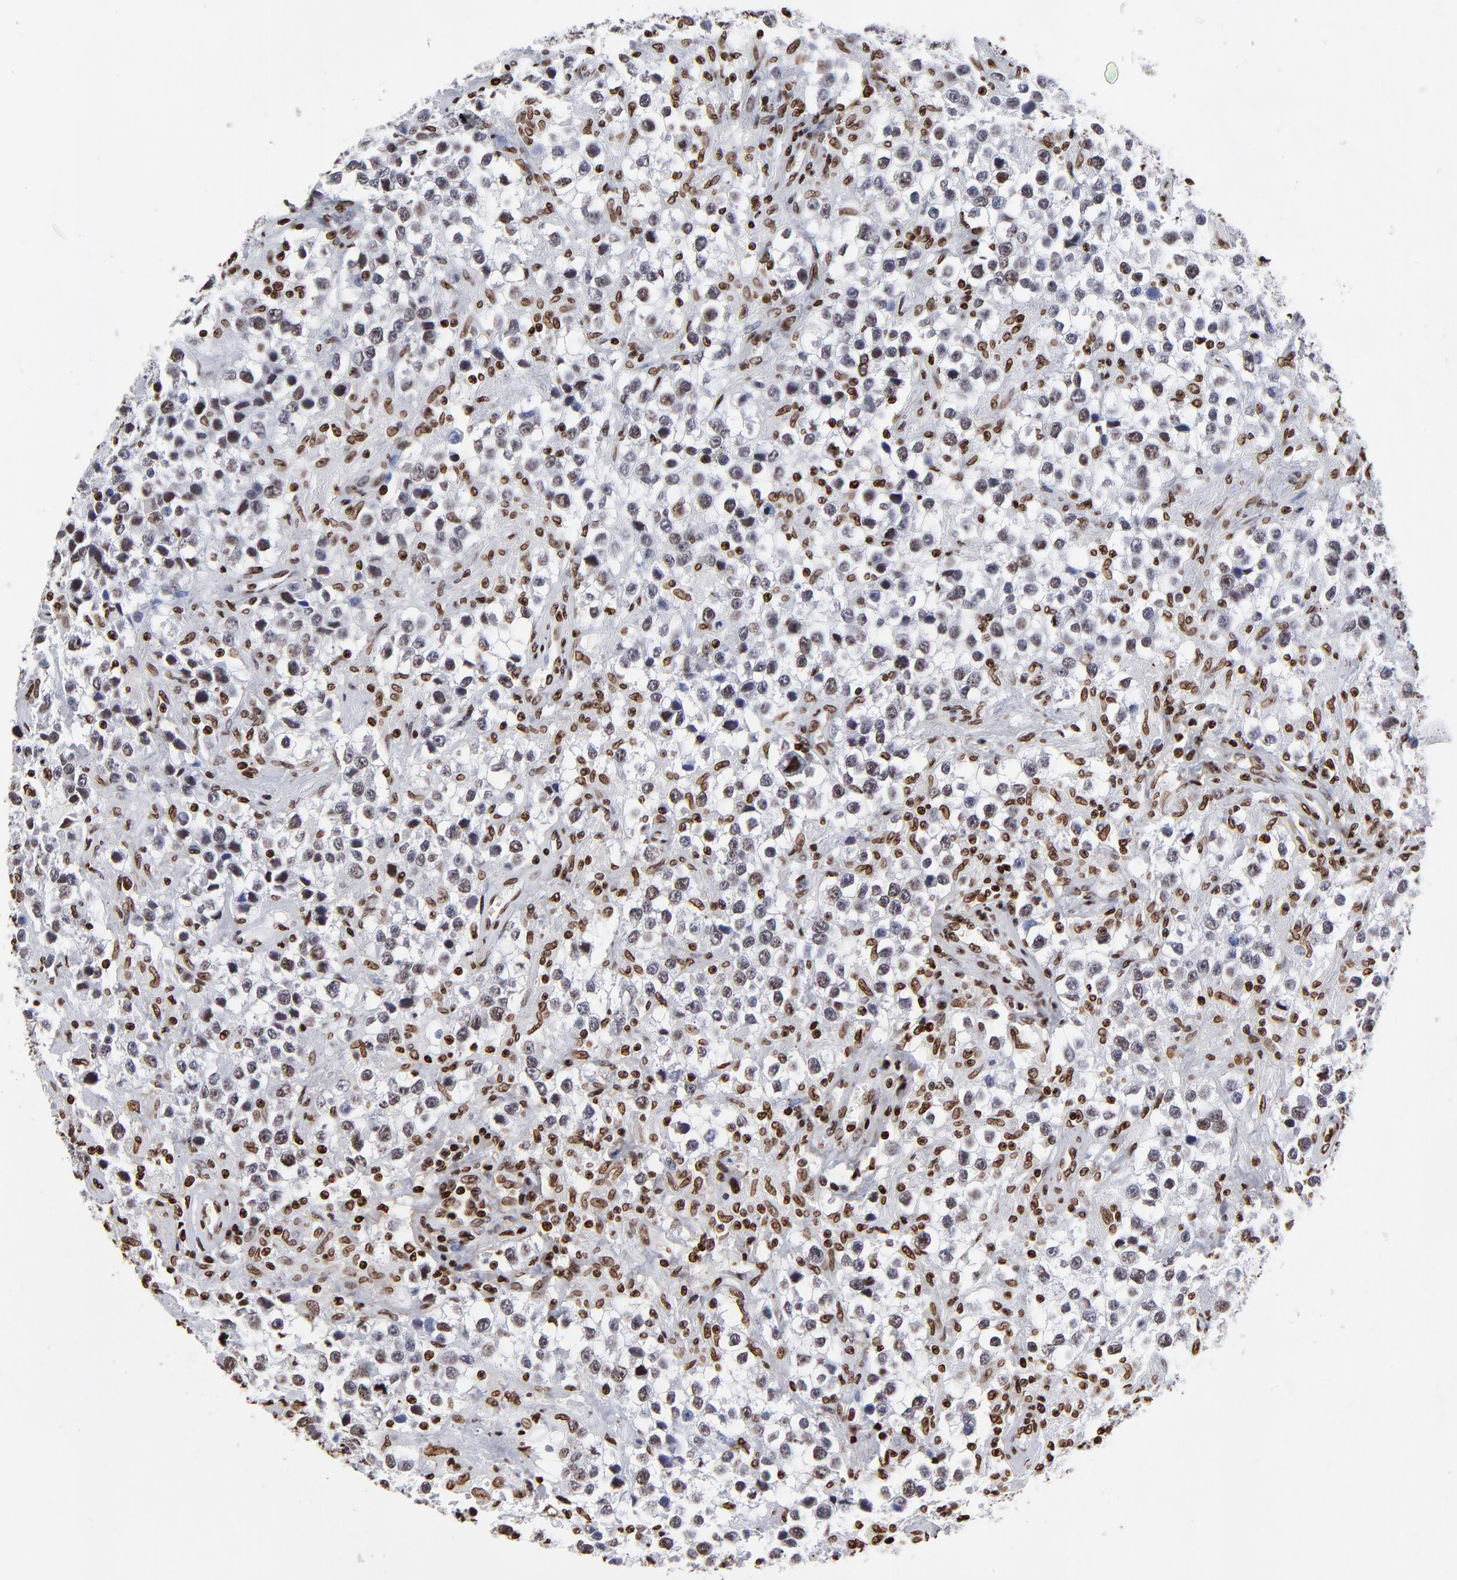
{"staining": {"intensity": "weak", "quantity": "<25%", "location": "nuclear"}, "tissue": "testis cancer", "cell_type": "Tumor cells", "image_type": "cancer", "snomed": [{"axis": "morphology", "description": "Seminoma, NOS"}, {"axis": "topography", "description": "Testis"}], "caption": "The micrograph reveals no significant expression in tumor cells of seminoma (testis).", "gene": "FBH1", "patient": {"sex": "male", "age": 43}}